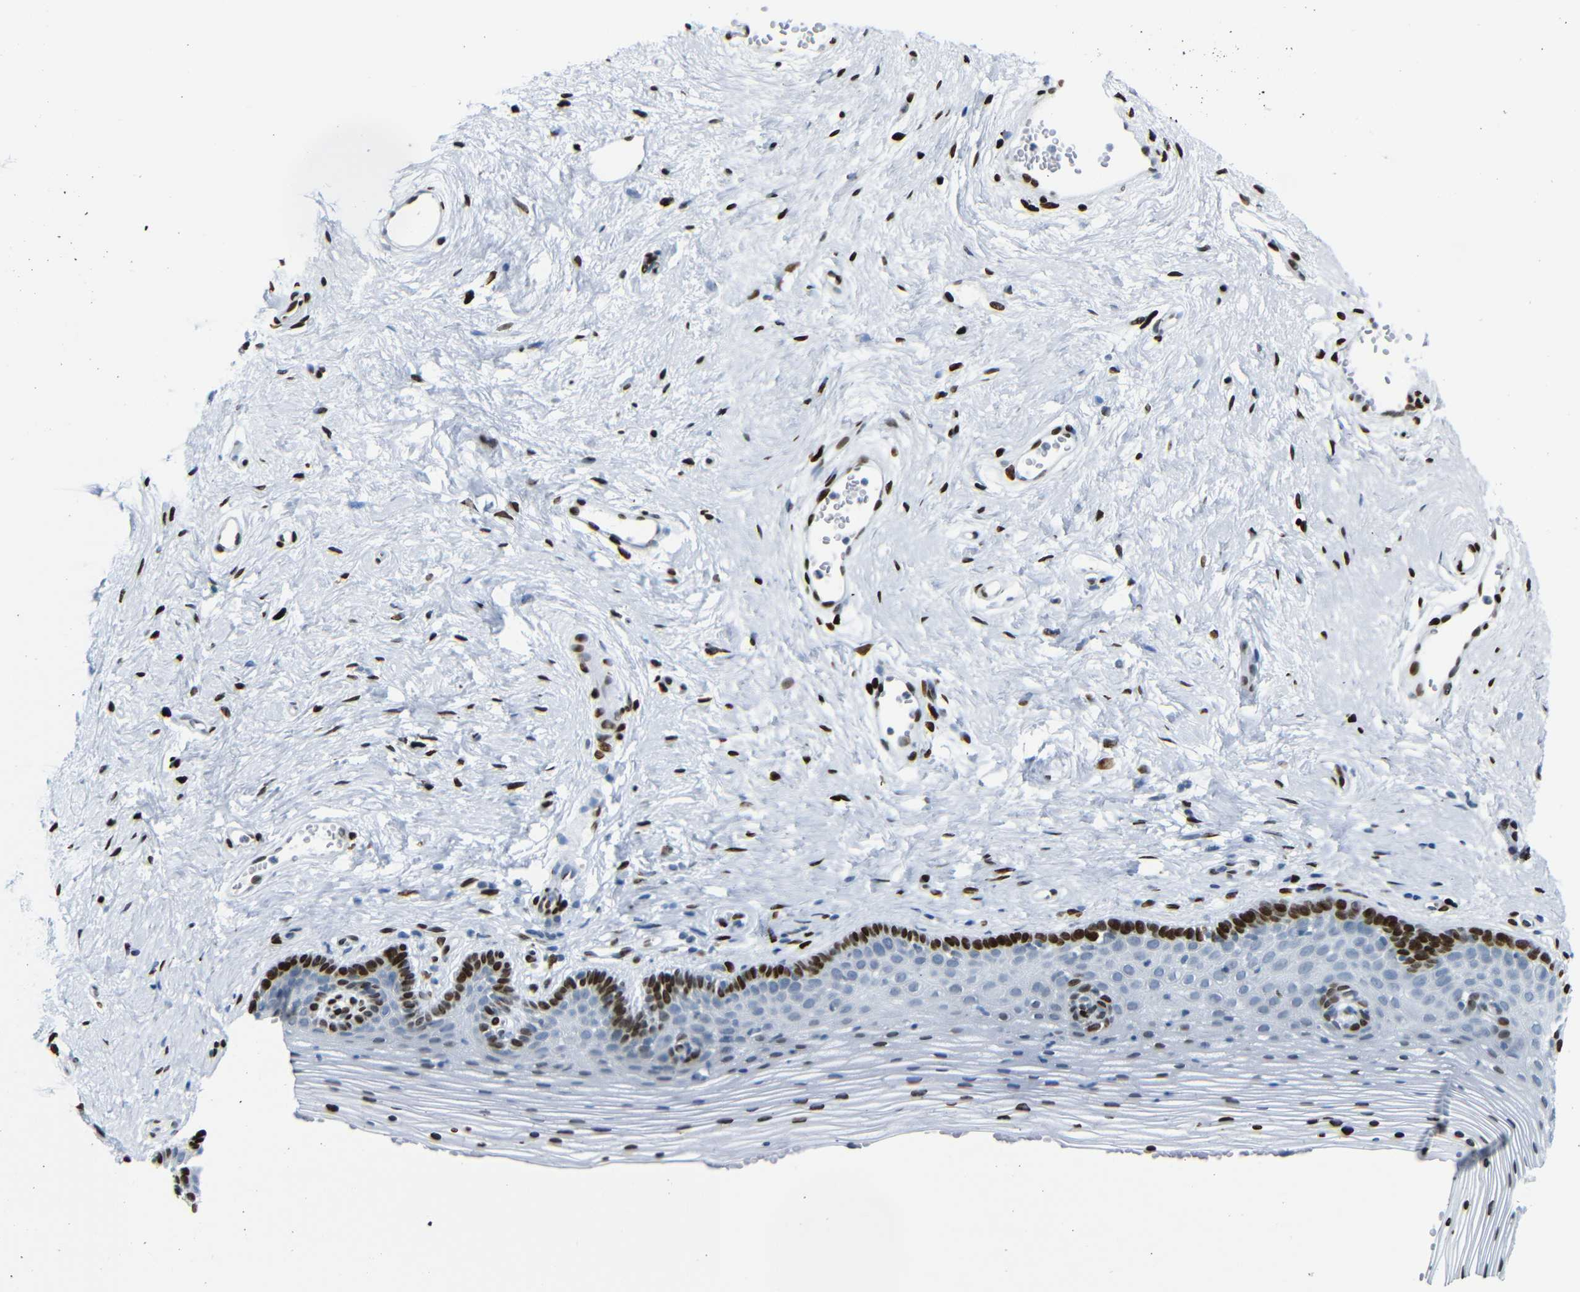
{"staining": {"intensity": "strong", "quantity": "25%-75%", "location": "nuclear"}, "tissue": "vagina", "cell_type": "Squamous epithelial cells", "image_type": "normal", "snomed": [{"axis": "morphology", "description": "Normal tissue, NOS"}, {"axis": "topography", "description": "Vagina"}], "caption": "Vagina stained with DAB IHC shows high levels of strong nuclear expression in approximately 25%-75% of squamous epithelial cells.", "gene": "NPIPB15", "patient": {"sex": "female", "age": 32}}